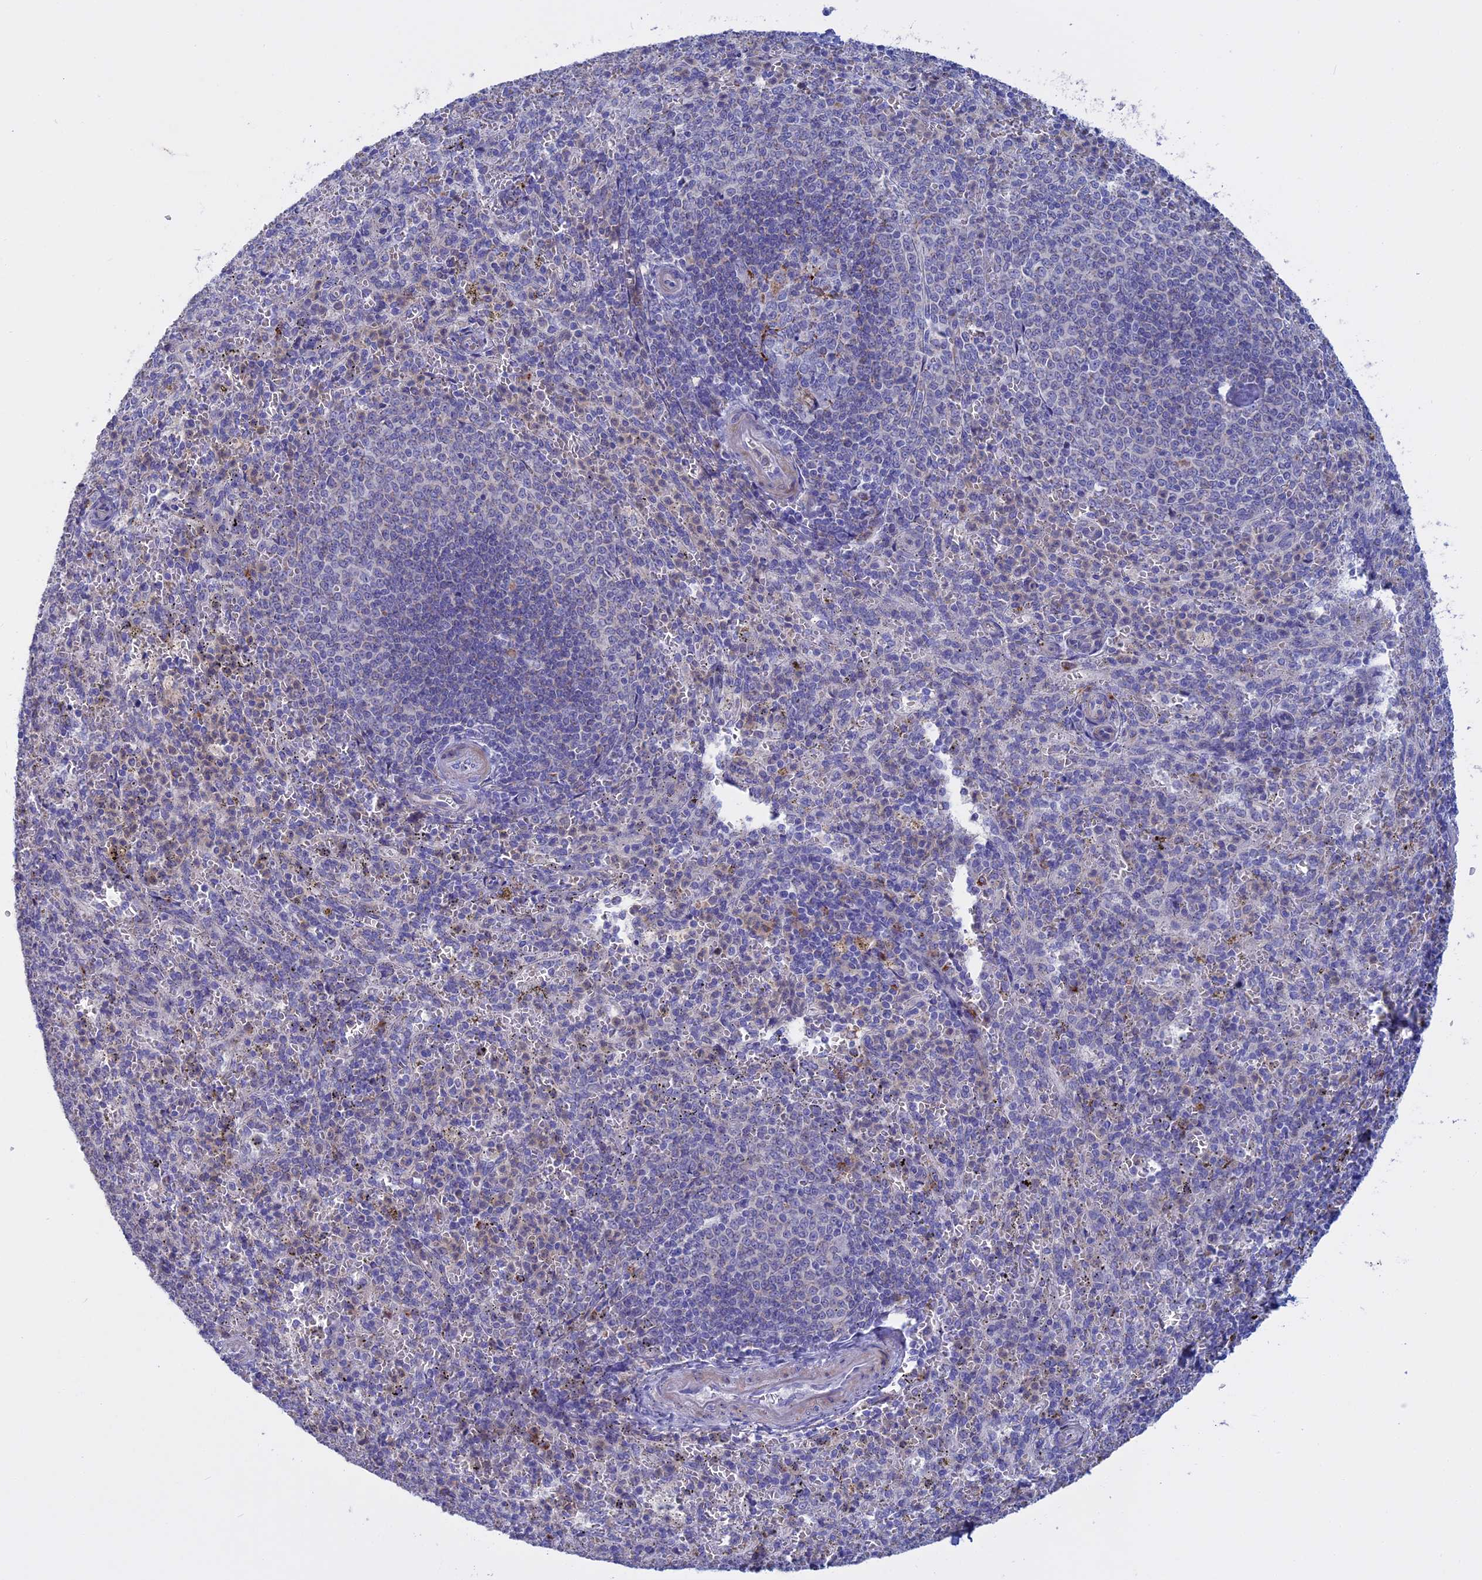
{"staining": {"intensity": "weak", "quantity": "<25%", "location": "cytoplasmic/membranous"}, "tissue": "spleen", "cell_type": "Cells in red pulp", "image_type": "normal", "snomed": [{"axis": "morphology", "description": "Normal tissue, NOS"}, {"axis": "topography", "description": "Spleen"}], "caption": "DAB (3,3'-diaminobenzidine) immunohistochemical staining of unremarkable human spleen displays no significant staining in cells in red pulp.", "gene": "SLC2A6", "patient": {"sex": "female", "age": 21}}